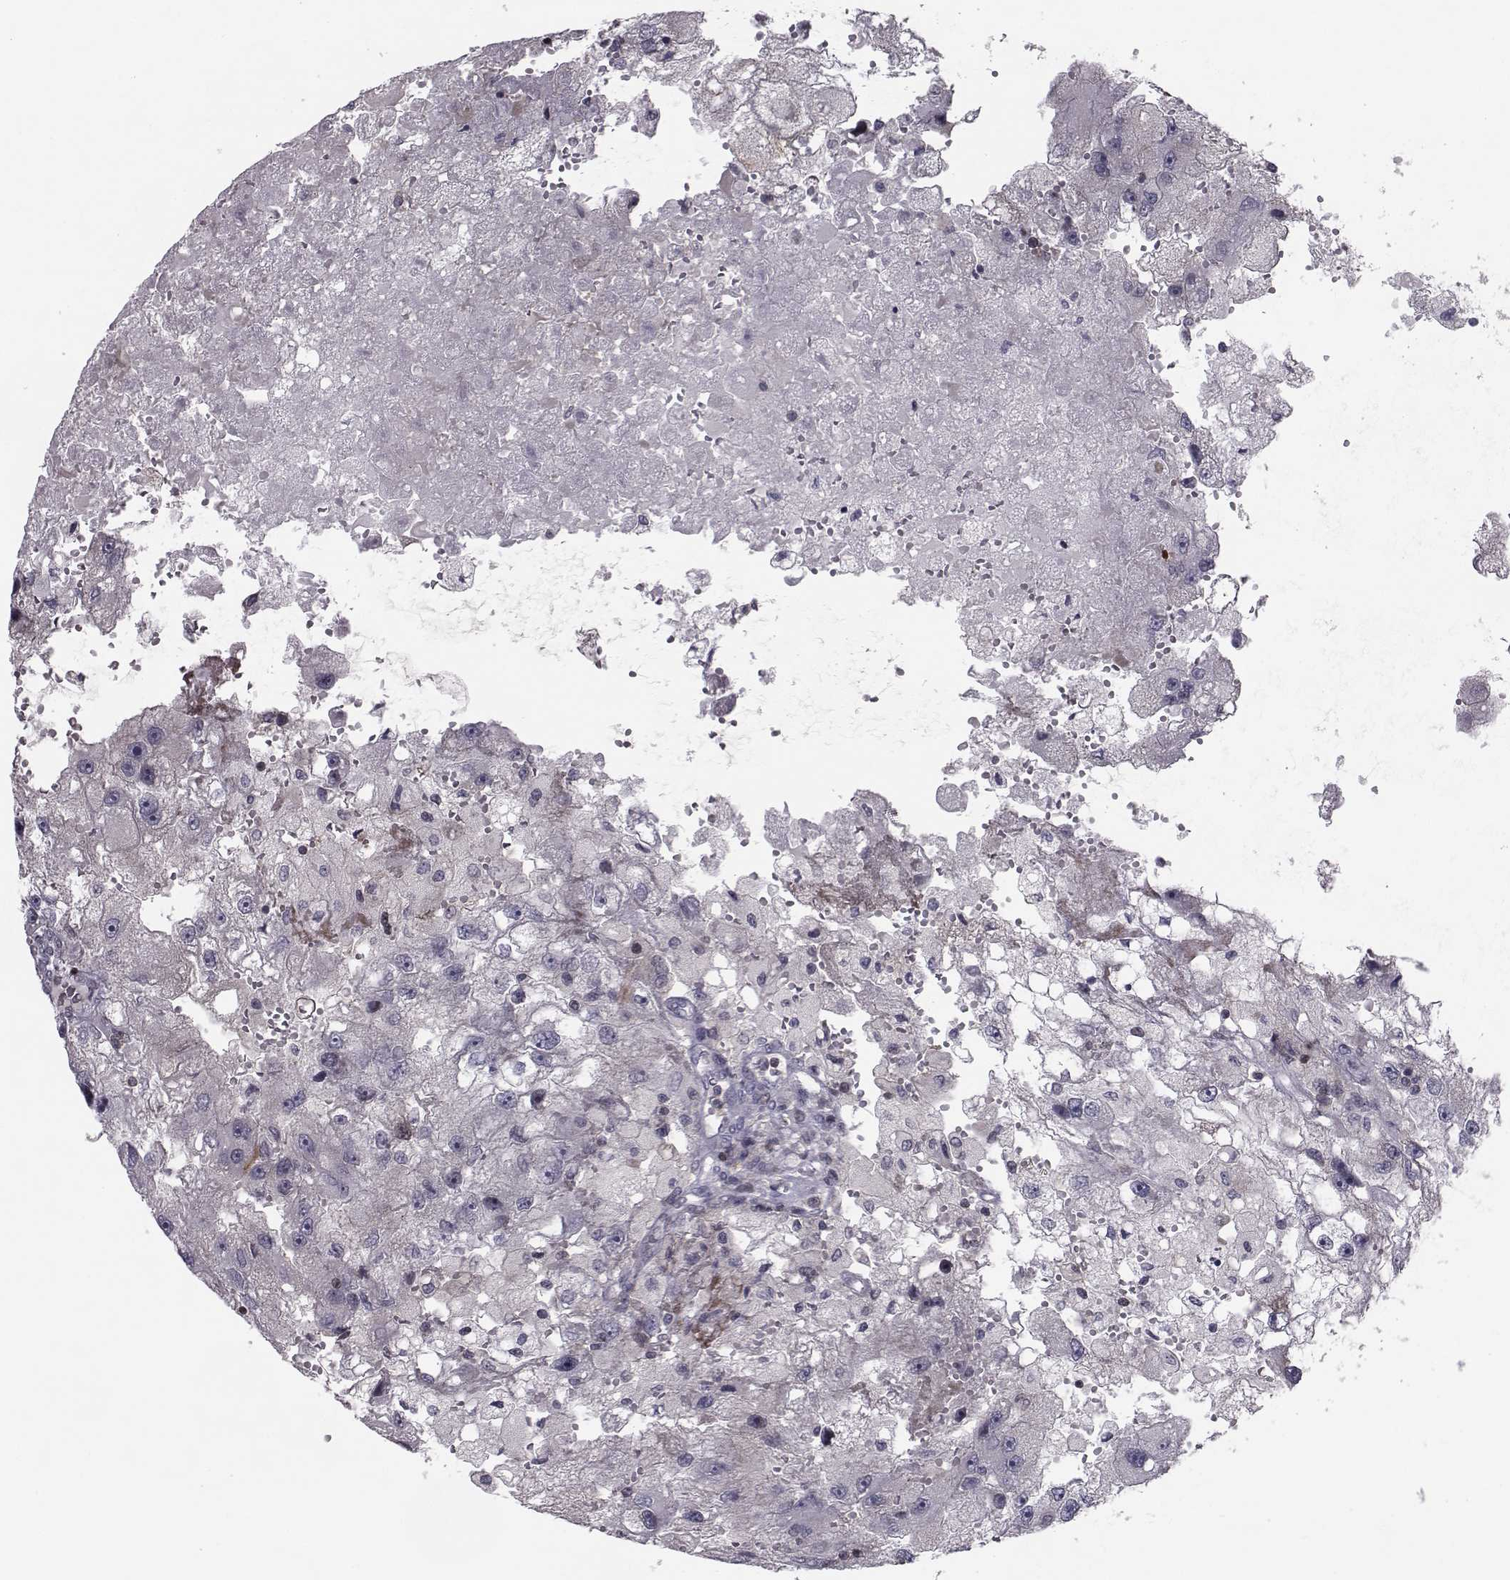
{"staining": {"intensity": "negative", "quantity": "none", "location": "none"}, "tissue": "renal cancer", "cell_type": "Tumor cells", "image_type": "cancer", "snomed": [{"axis": "morphology", "description": "Adenocarcinoma, NOS"}, {"axis": "topography", "description": "Kidney"}], "caption": "High magnification brightfield microscopy of renal adenocarcinoma stained with DAB (3,3'-diaminobenzidine) (brown) and counterstained with hematoxylin (blue): tumor cells show no significant staining.", "gene": "PCP4L1", "patient": {"sex": "male", "age": 63}}